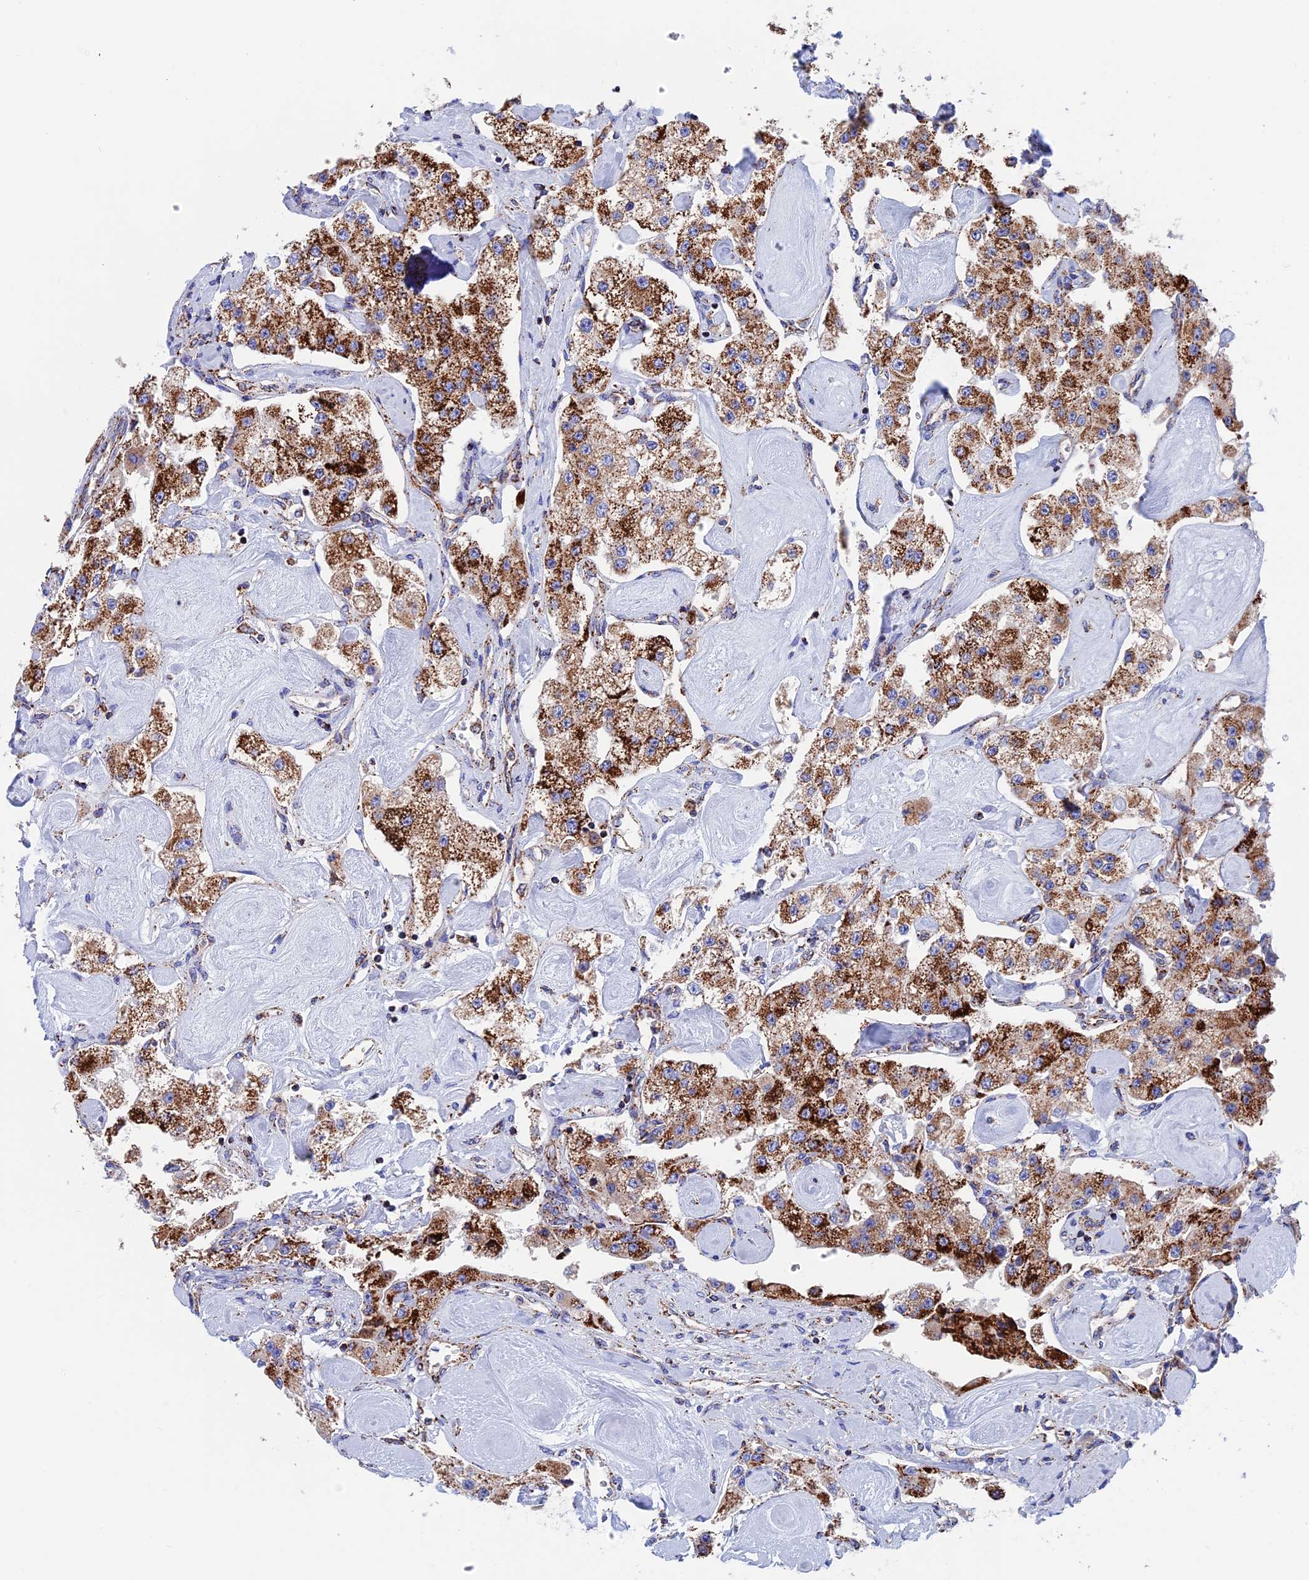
{"staining": {"intensity": "strong", "quantity": ">75%", "location": "cytoplasmic/membranous"}, "tissue": "carcinoid", "cell_type": "Tumor cells", "image_type": "cancer", "snomed": [{"axis": "morphology", "description": "Carcinoid, malignant, NOS"}, {"axis": "topography", "description": "Pancreas"}], "caption": "Carcinoid was stained to show a protein in brown. There is high levels of strong cytoplasmic/membranous staining in about >75% of tumor cells. (brown staining indicates protein expression, while blue staining denotes nuclei).", "gene": "WDR83", "patient": {"sex": "male", "age": 41}}